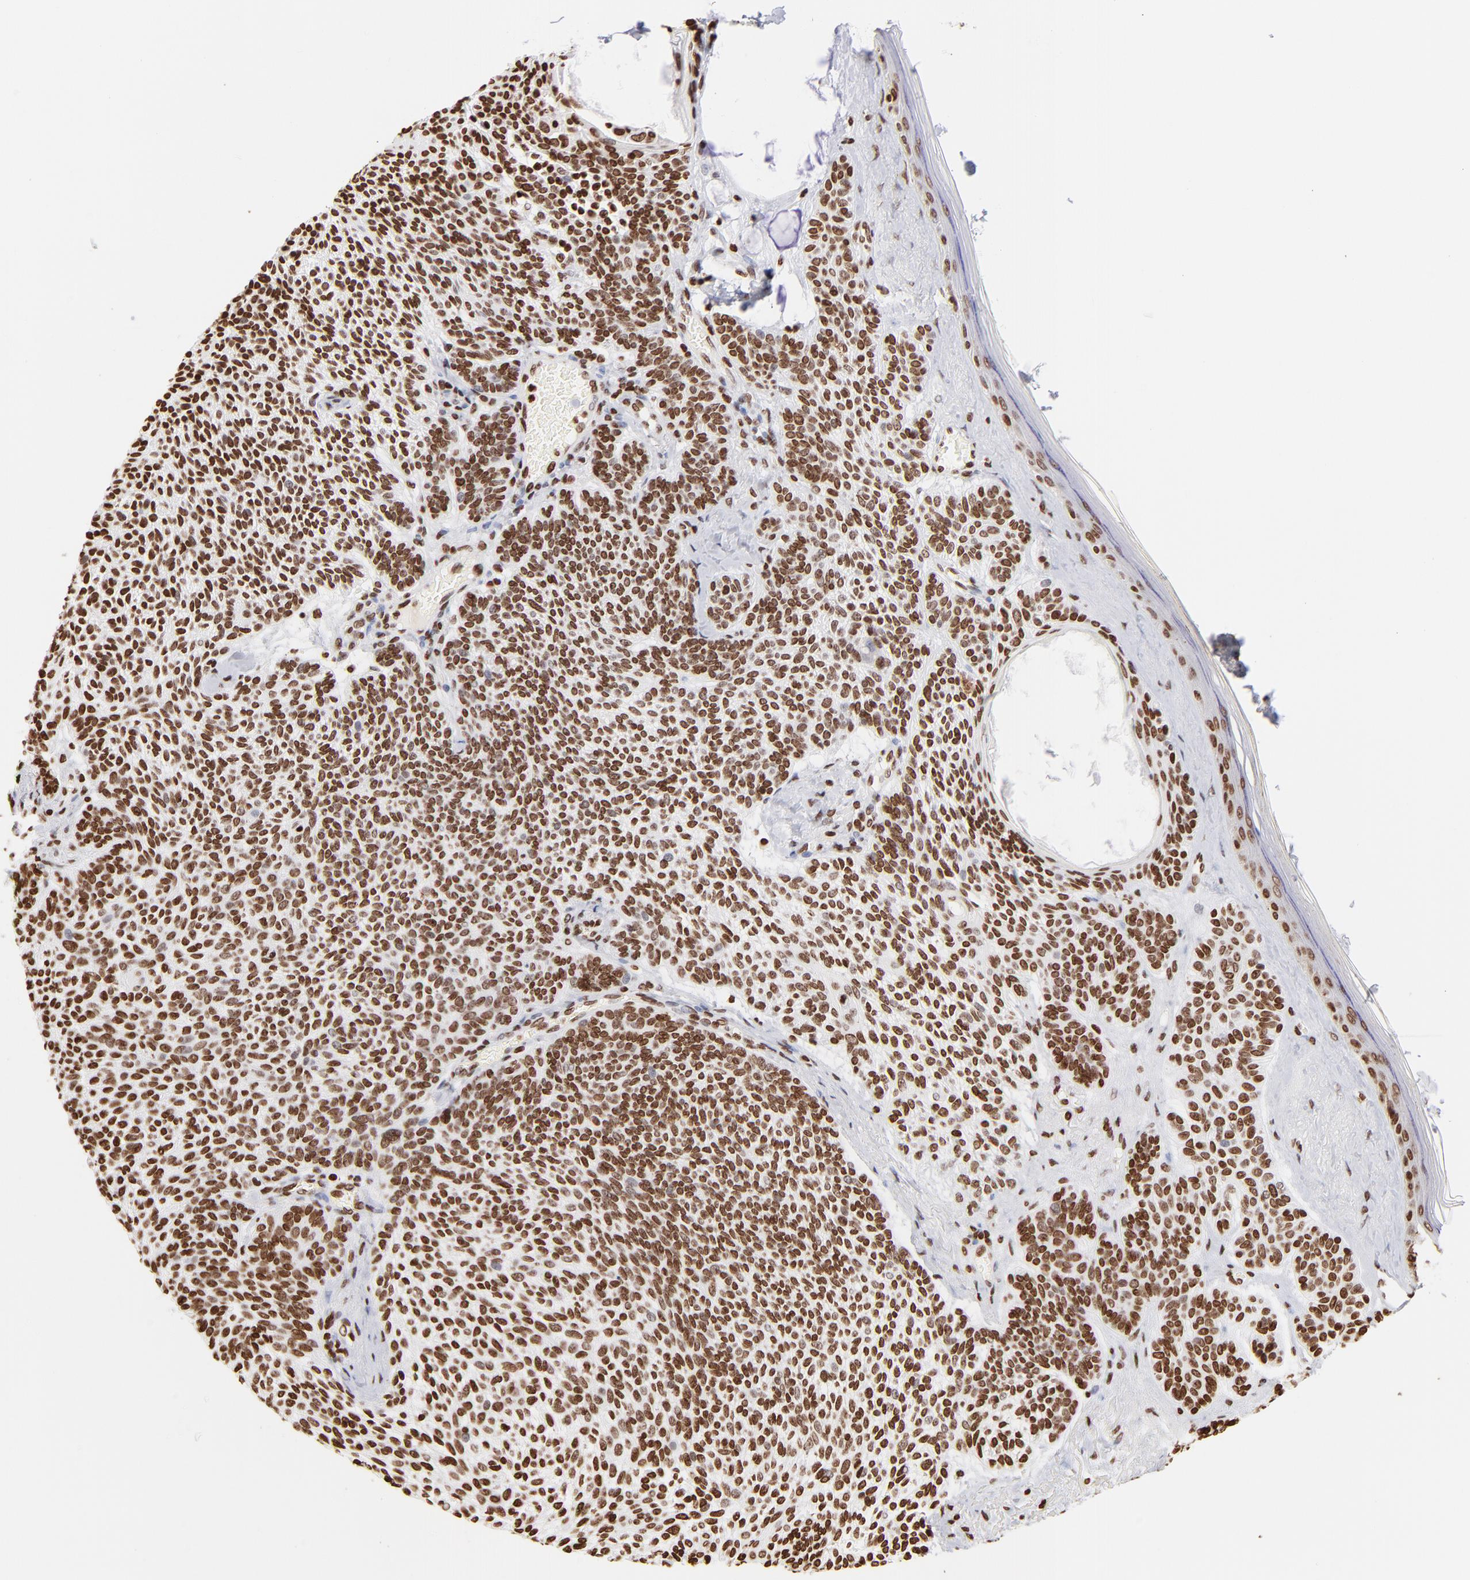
{"staining": {"intensity": "strong", "quantity": ">75%", "location": "nuclear"}, "tissue": "skin cancer", "cell_type": "Tumor cells", "image_type": "cancer", "snomed": [{"axis": "morphology", "description": "Normal tissue, NOS"}, {"axis": "morphology", "description": "Basal cell carcinoma"}, {"axis": "topography", "description": "Skin"}], "caption": "Strong nuclear positivity for a protein is identified in about >75% of tumor cells of skin cancer (basal cell carcinoma) using immunohistochemistry (IHC).", "gene": "RTL4", "patient": {"sex": "female", "age": 70}}